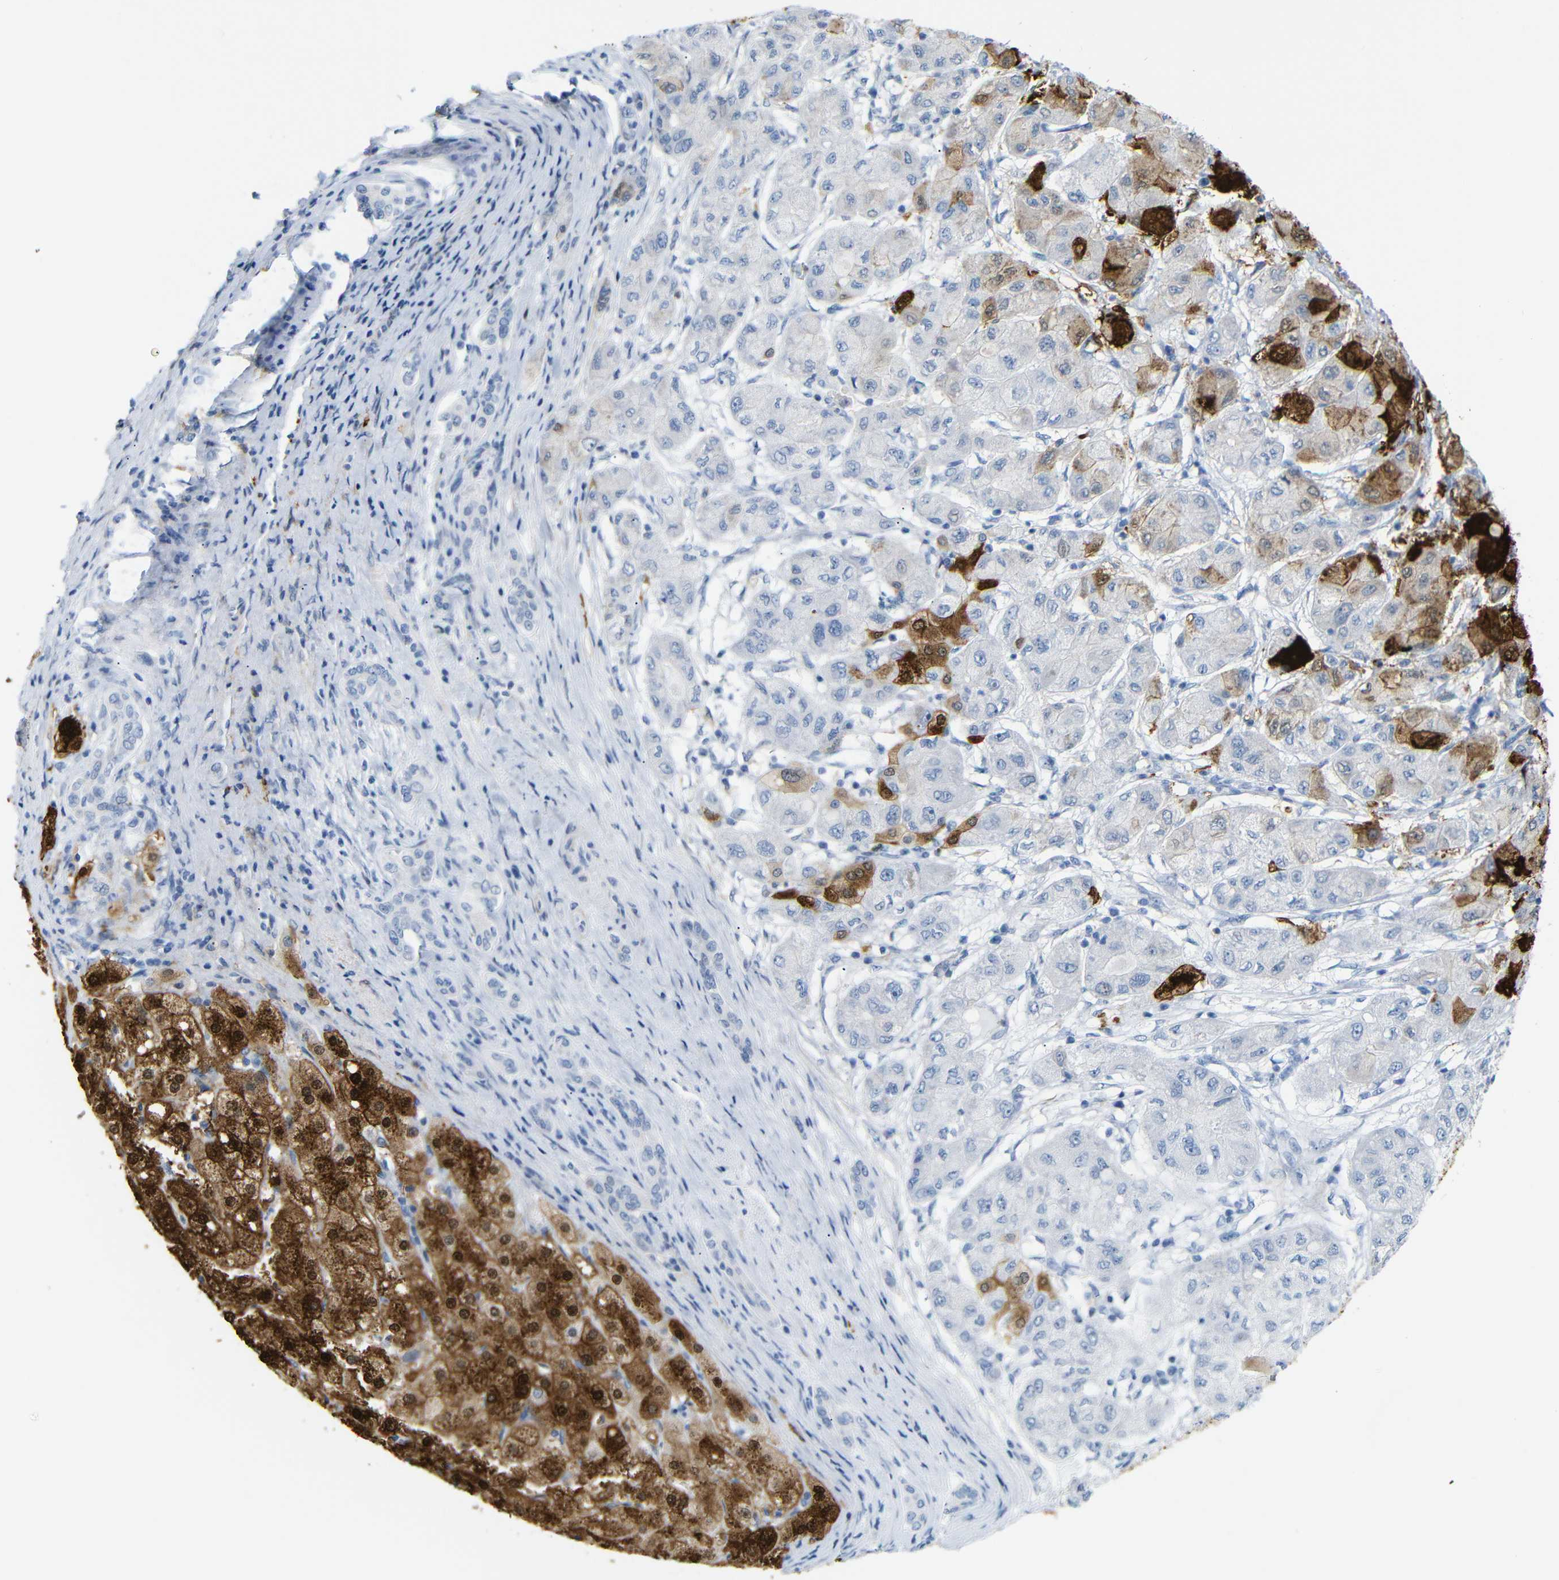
{"staining": {"intensity": "strong", "quantity": "<25%", "location": "cytoplasmic/membranous,nuclear"}, "tissue": "liver cancer", "cell_type": "Tumor cells", "image_type": "cancer", "snomed": [{"axis": "morphology", "description": "Carcinoma, Hepatocellular, NOS"}, {"axis": "topography", "description": "Liver"}], "caption": "Hepatocellular carcinoma (liver) tissue demonstrates strong cytoplasmic/membranous and nuclear staining in about <25% of tumor cells, visualized by immunohistochemistry.", "gene": "MT1A", "patient": {"sex": "male", "age": 80}}